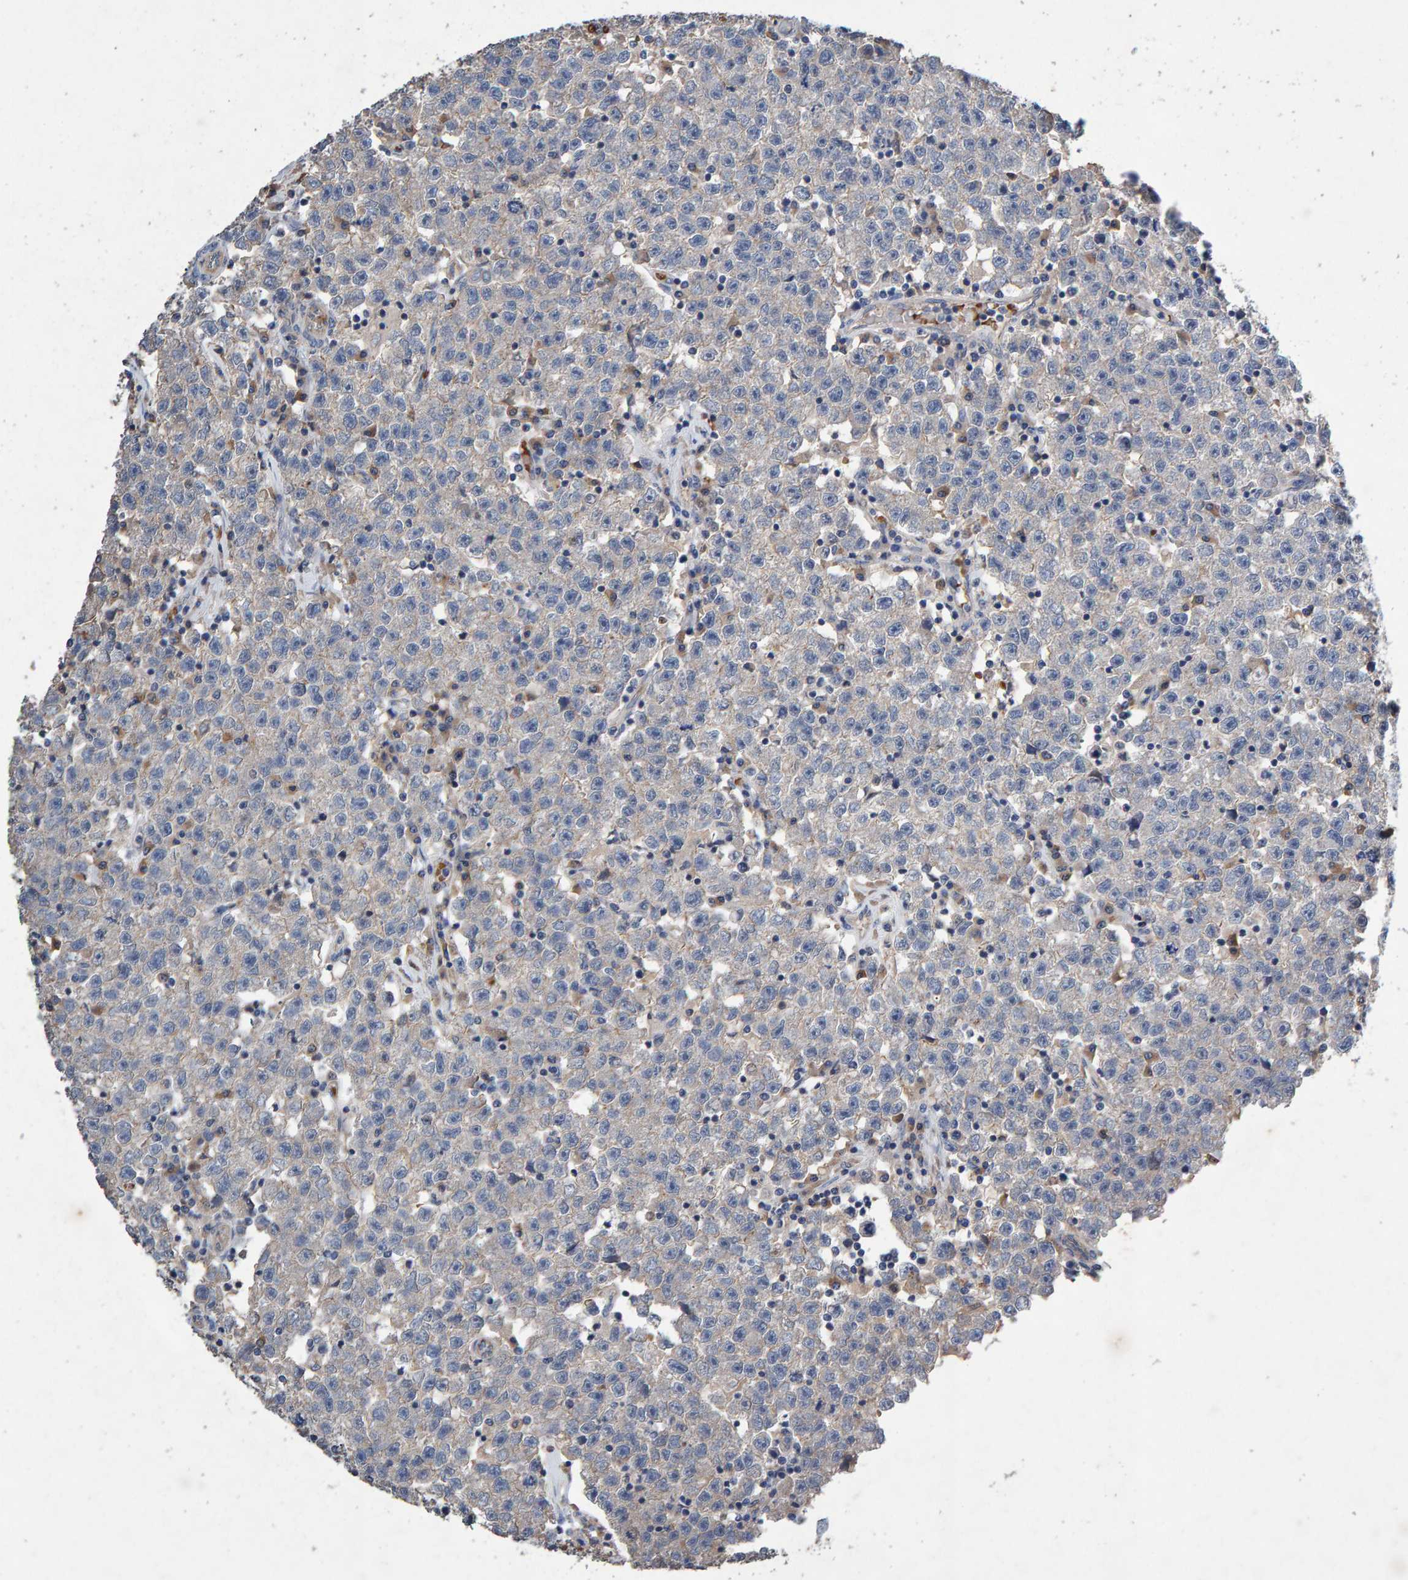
{"staining": {"intensity": "negative", "quantity": "none", "location": "none"}, "tissue": "testis cancer", "cell_type": "Tumor cells", "image_type": "cancer", "snomed": [{"axis": "morphology", "description": "Seminoma, NOS"}, {"axis": "topography", "description": "Testis"}], "caption": "The immunohistochemistry (IHC) image has no significant staining in tumor cells of seminoma (testis) tissue.", "gene": "EFR3A", "patient": {"sex": "male", "age": 22}}